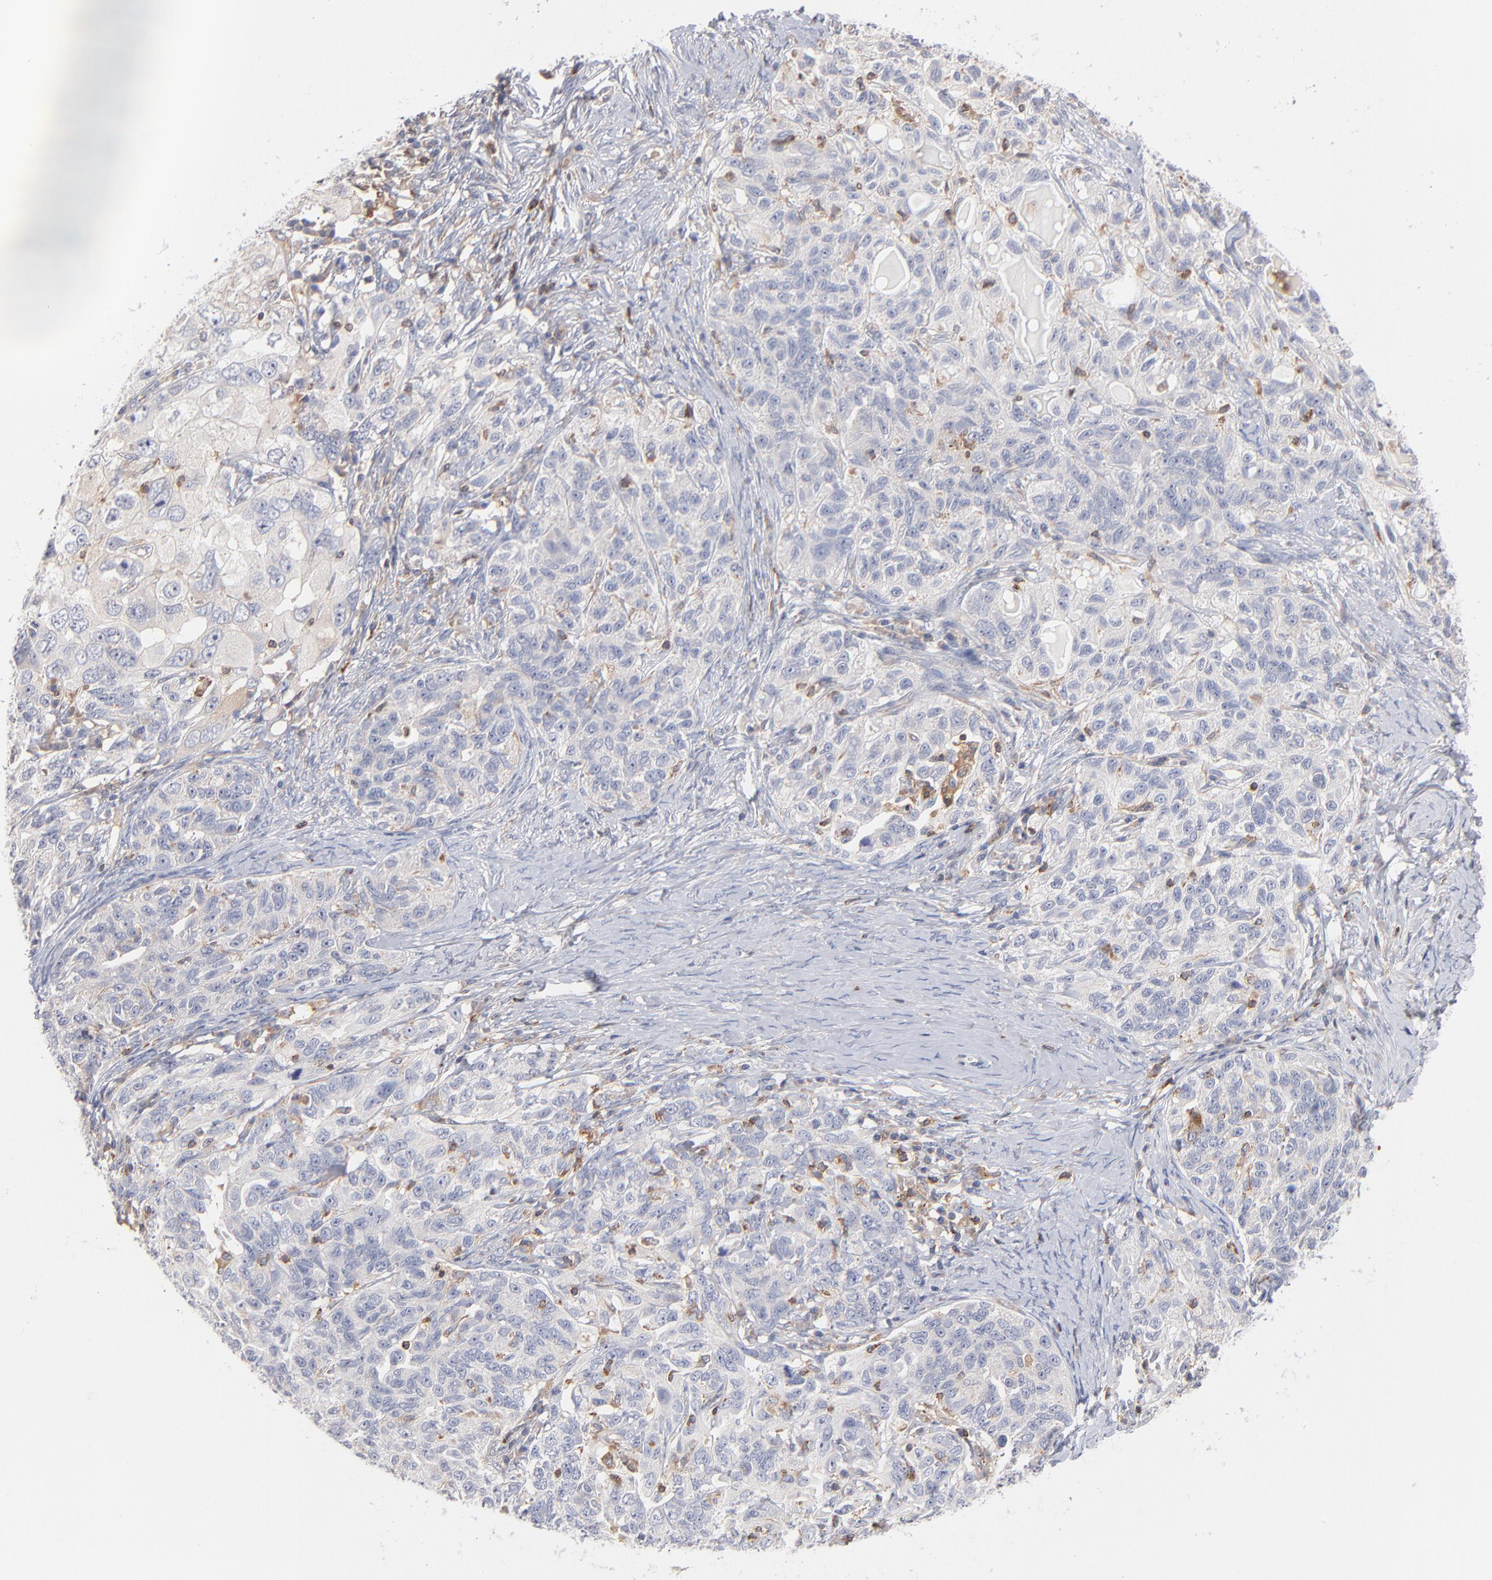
{"staining": {"intensity": "negative", "quantity": "none", "location": "none"}, "tissue": "ovarian cancer", "cell_type": "Tumor cells", "image_type": "cancer", "snomed": [{"axis": "morphology", "description": "Cystadenocarcinoma, serous, NOS"}, {"axis": "topography", "description": "Ovary"}], "caption": "This is a micrograph of IHC staining of ovarian cancer (serous cystadenocarcinoma), which shows no expression in tumor cells.", "gene": "WIPF1", "patient": {"sex": "female", "age": 82}}